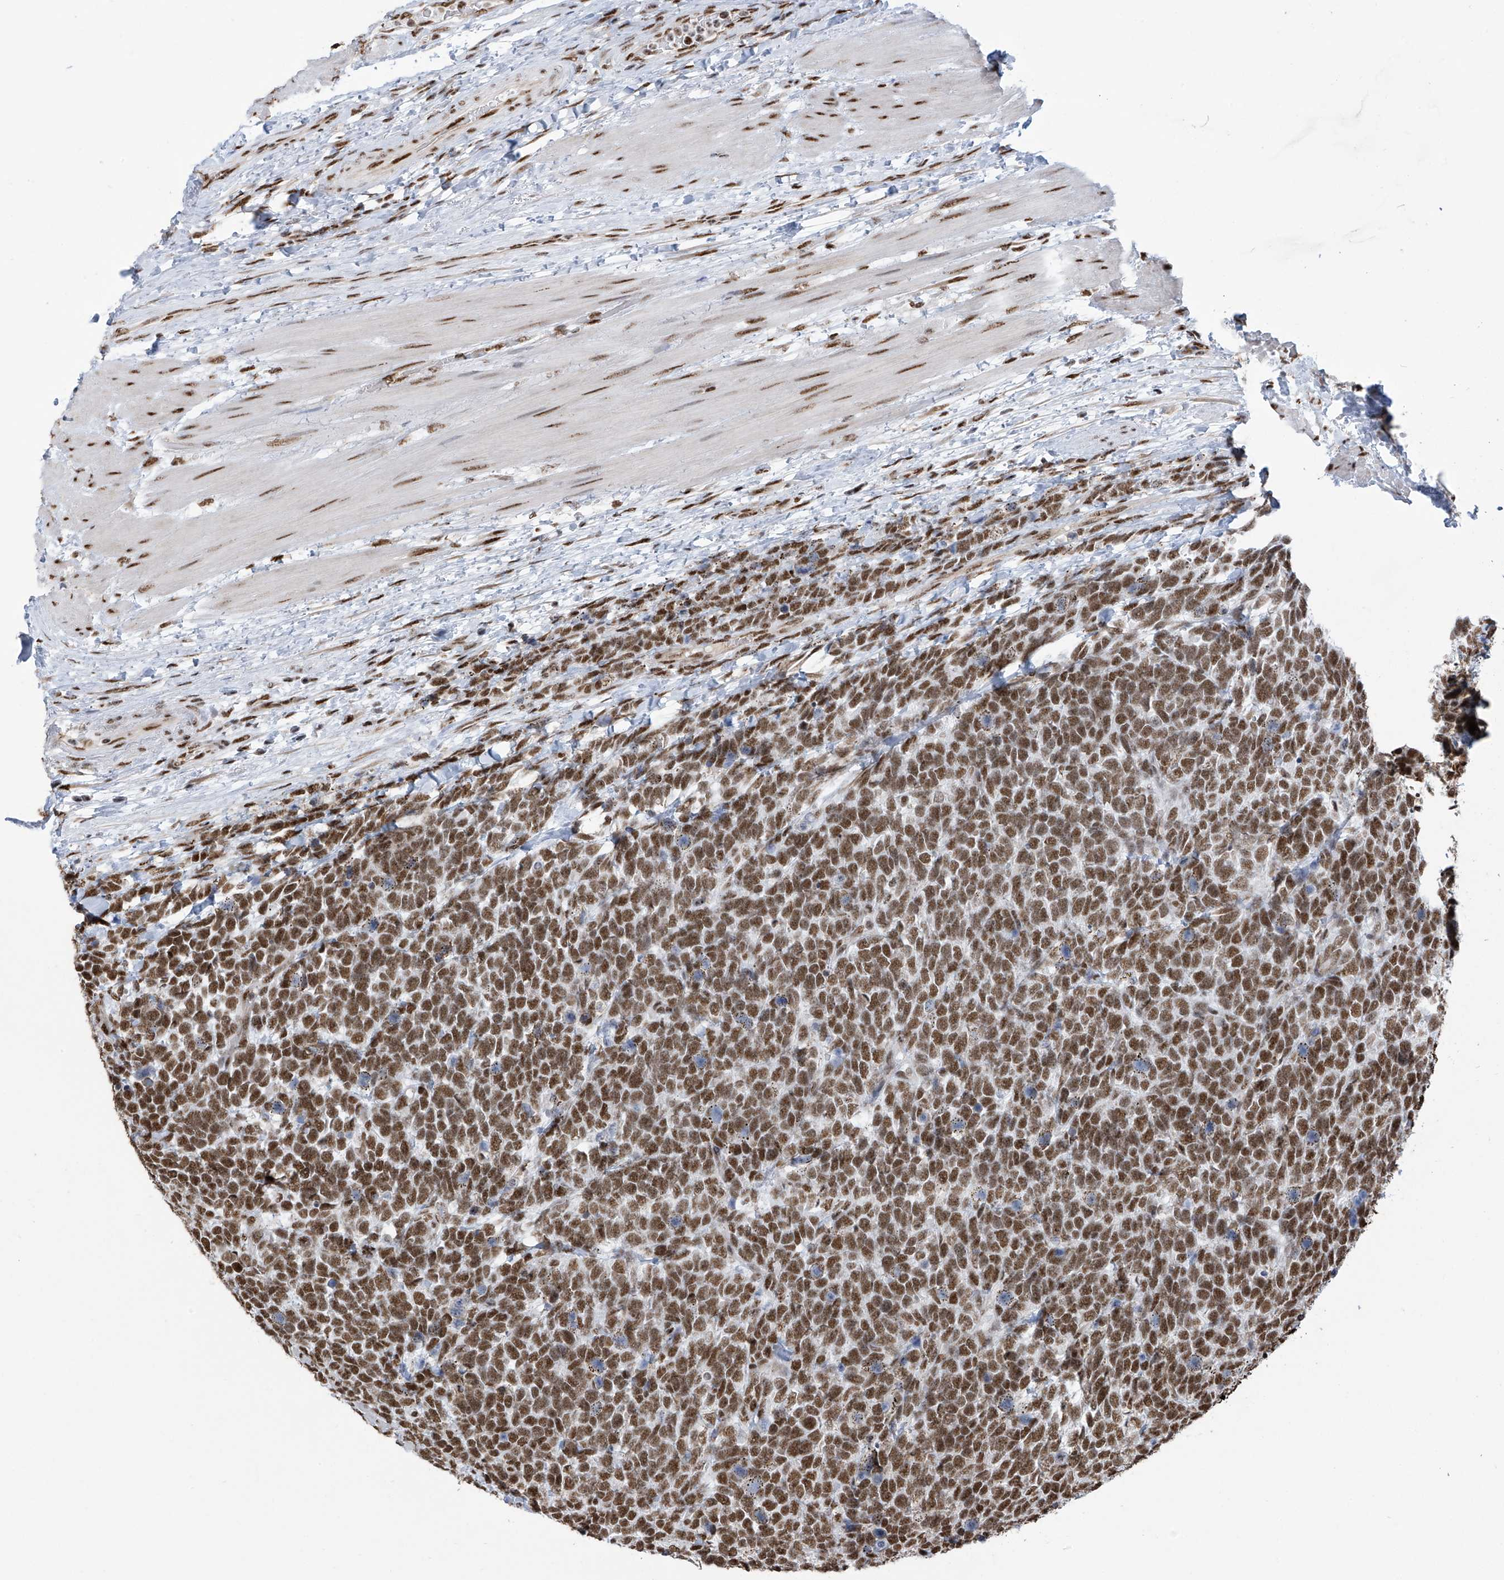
{"staining": {"intensity": "moderate", "quantity": ">75%", "location": "nuclear"}, "tissue": "urothelial cancer", "cell_type": "Tumor cells", "image_type": "cancer", "snomed": [{"axis": "morphology", "description": "Urothelial carcinoma, High grade"}, {"axis": "topography", "description": "Urinary bladder"}], "caption": "IHC (DAB) staining of human urothelial cancer exhibits moderate nuclear protein expression in about >75% of tumor cells.", "gene": "APLF", "patient": {"sex": "female", "age": 82}}